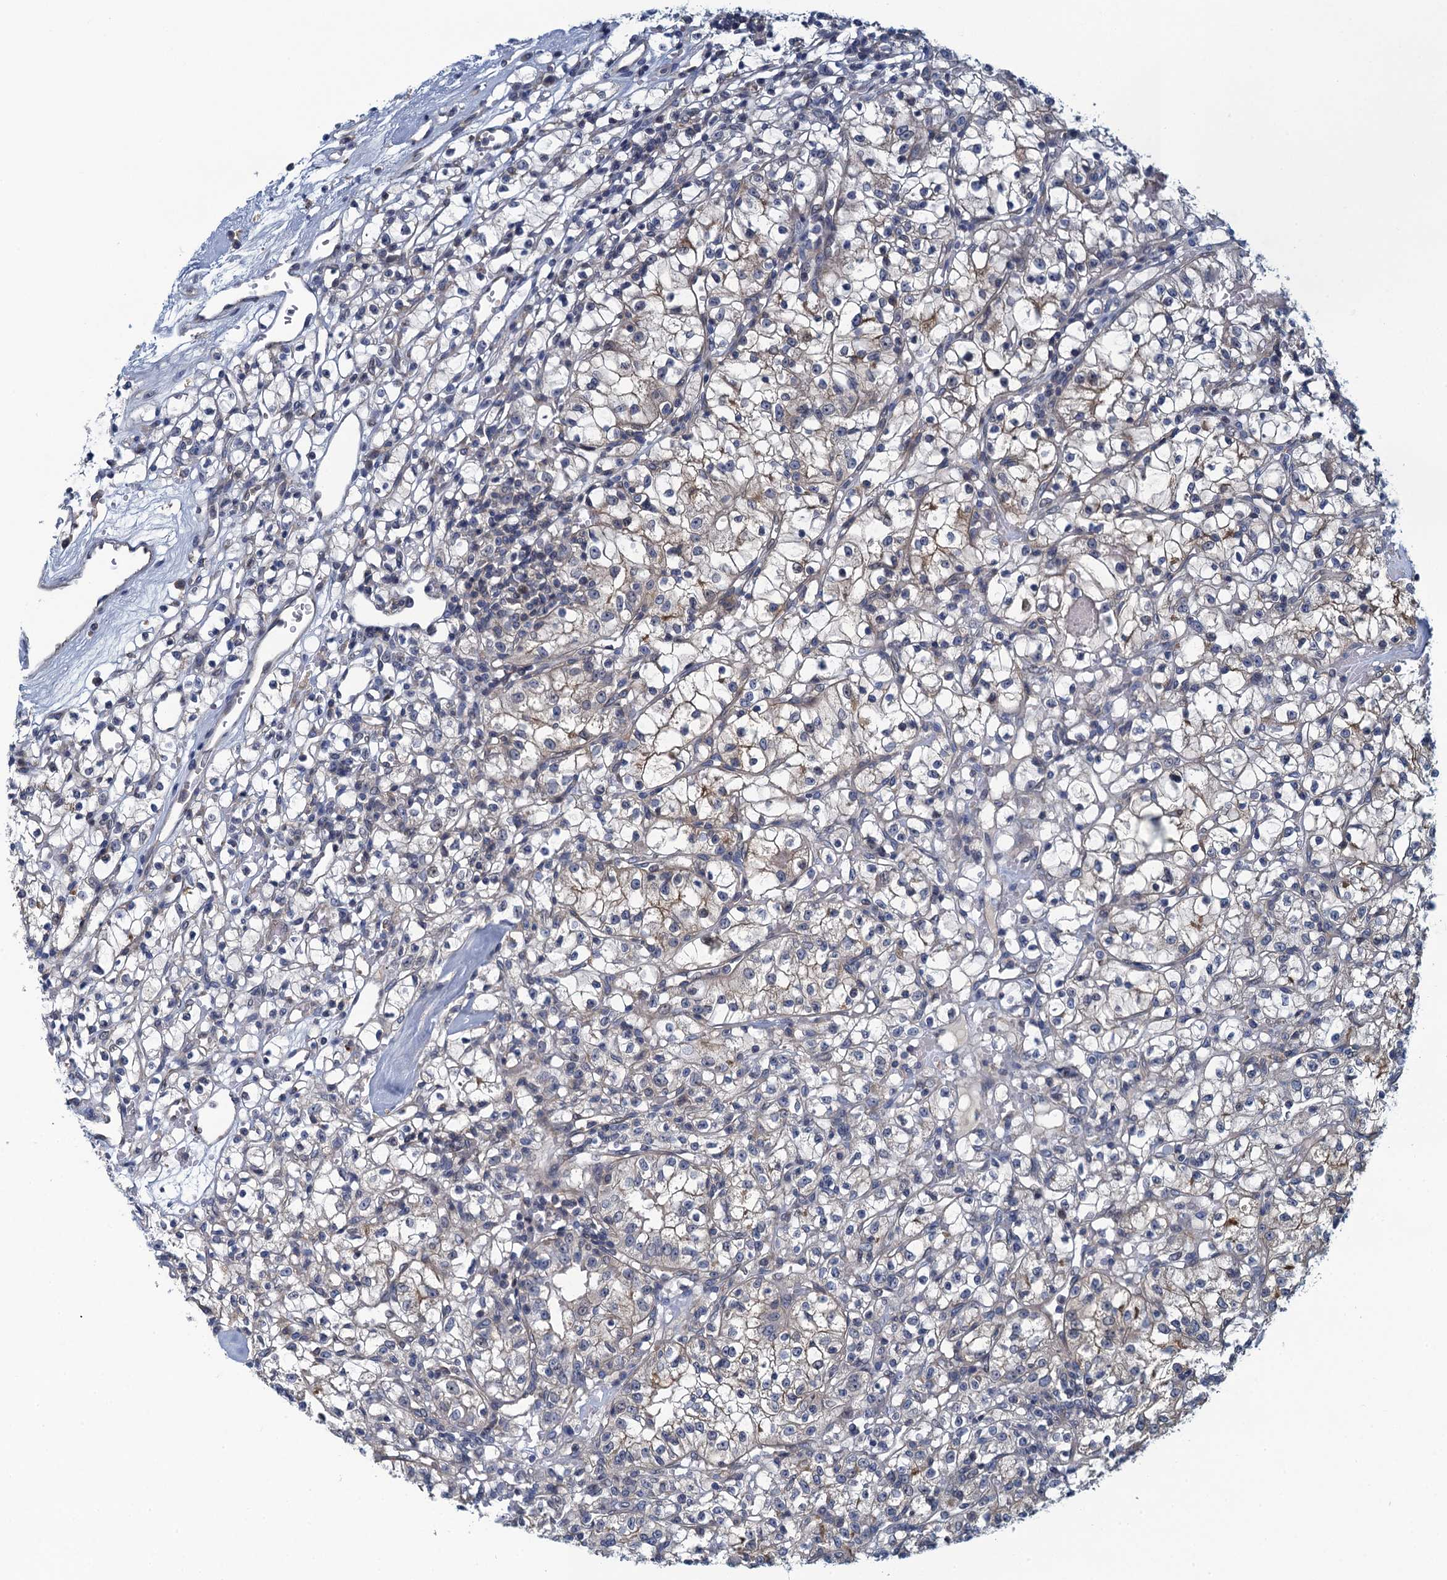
{"staining": {"intensity": "weak", "quantity": "<25%", "location": "cytoplasmic/membranous"}, "tissue": "renal cancer", "cell_type": "Tumor cells", "image_type": "cancer", "snomed": [{"axis": "morphology", "description": "Adenocarcinoma, NOS"}, {"axis": "topography", "description": "Kidney"}], "caption": "Tumor cells are negative for protein expression in human renal adenocarcinoma.", "gene": "NCKAP1L", "patient": {"sex": "female", "age": 59}}